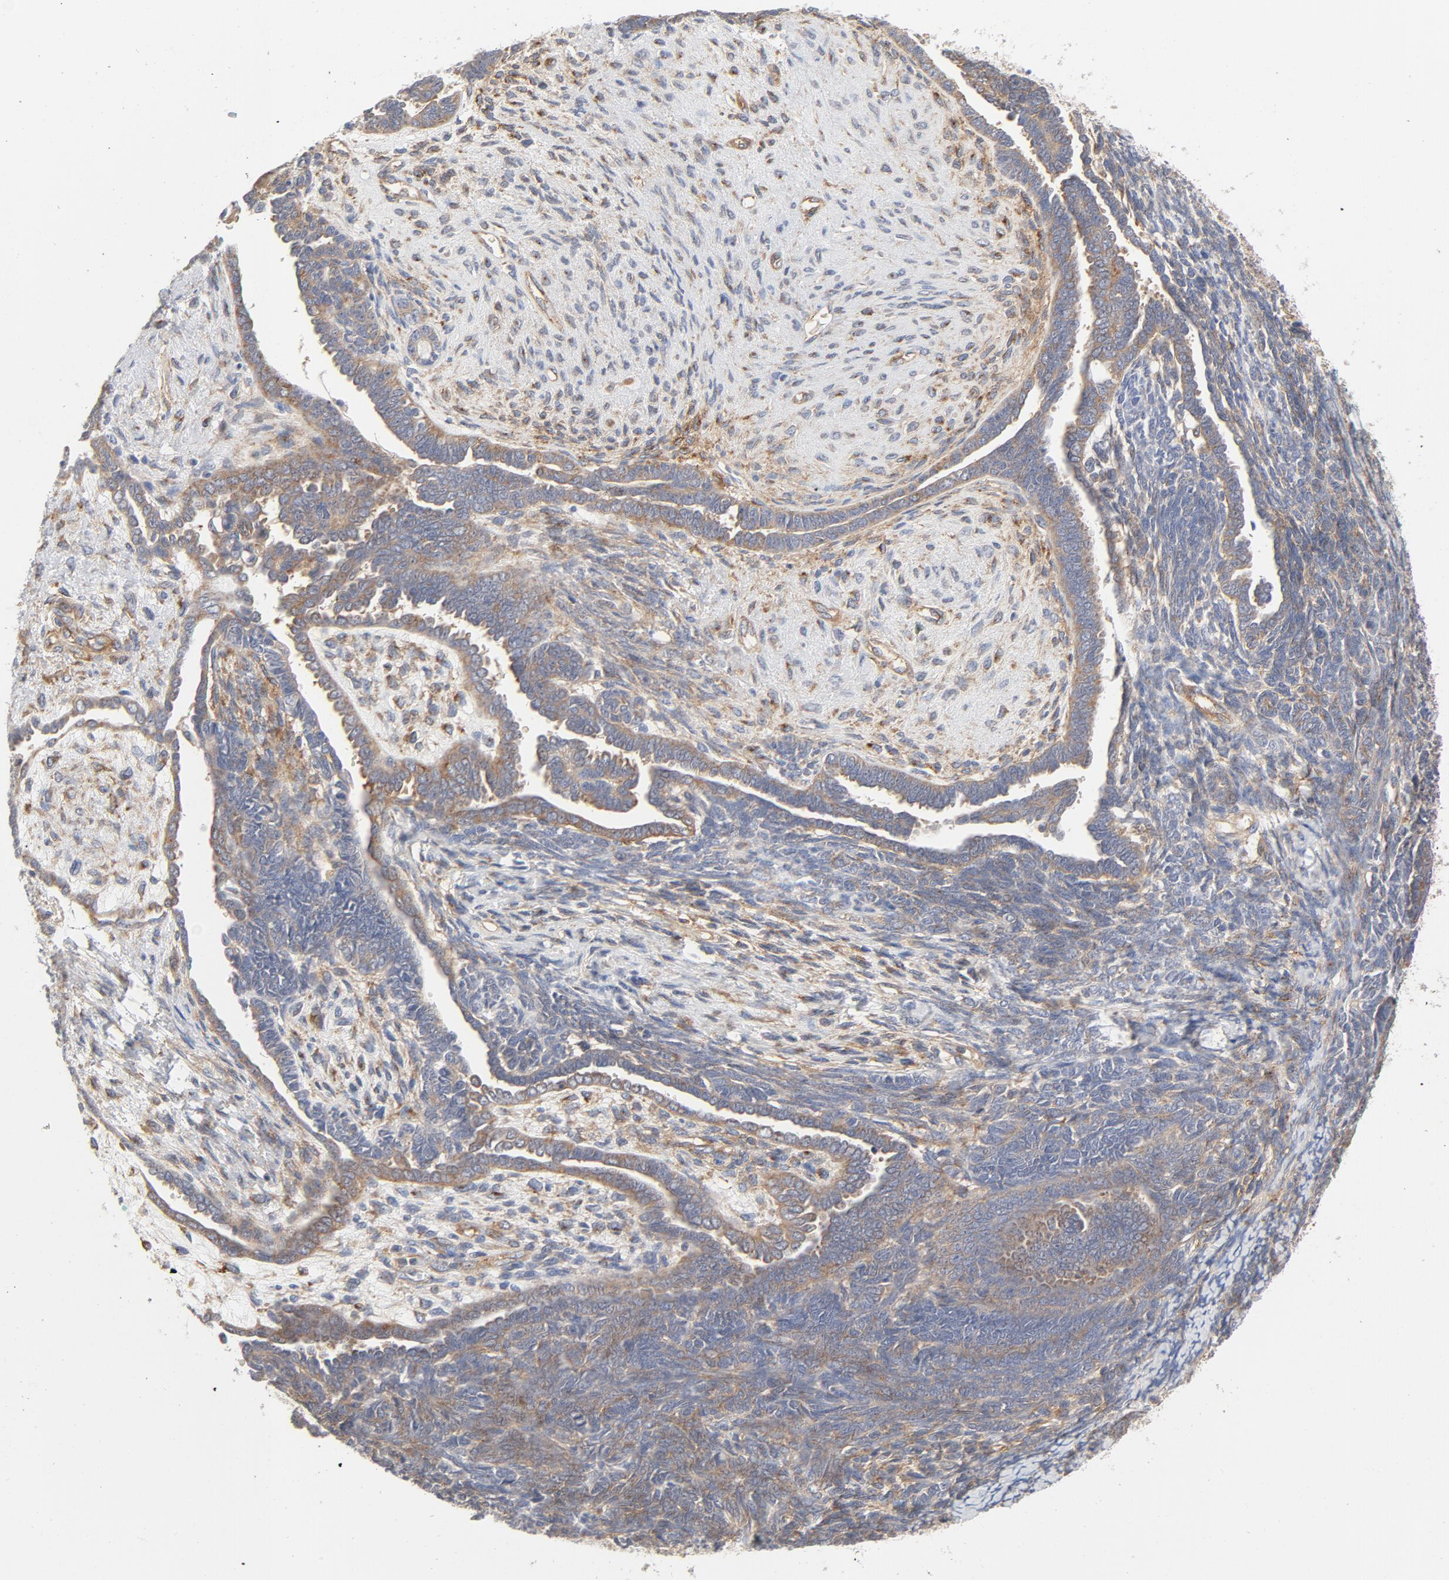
{"staining": {"intensity": "moderate", "quantity": ">75%", "location": "cytoplasmic/membranous"}, "tissue": "endometrial cancer", "cell_type": "Tumor cells", "image_type": "cancer", "snomed": [{"axis": "morphology", "description": "Neoplasm, malignant, NOS"}, {"axis": "topography", "description": "Endometrium"}], "caption": "Immunohistochemical staining of human endometrial cancer (malignant neoplasm) demonstrates moderate cytoplasmic/membranous protein expression in about >75% of tumor cells.", "gene": "AP2A1", "patient": {"sex": "female", "age": 74}}